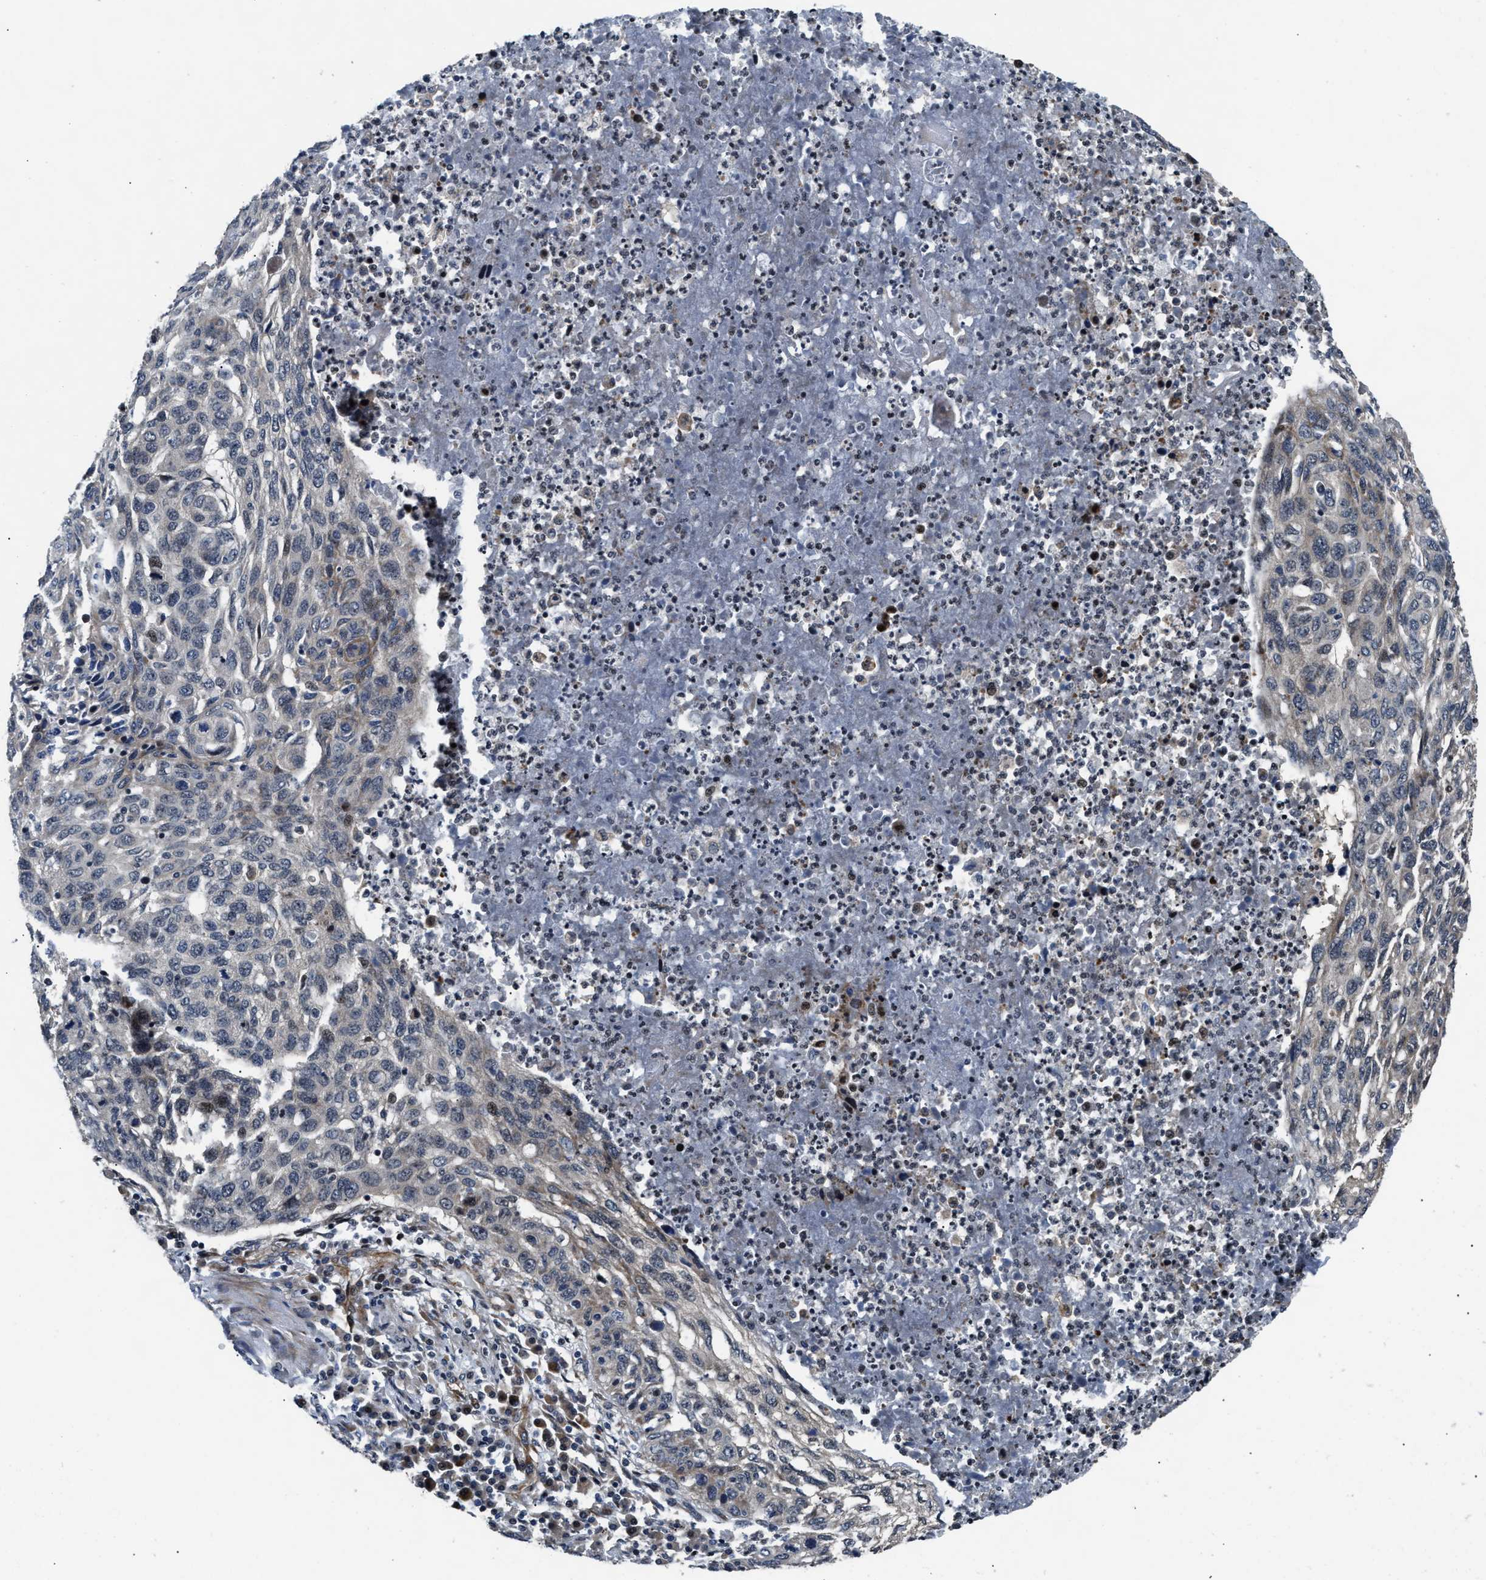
{"staining": {"intensity": "negative", "quantity": "none", "location": "none"}, "tissue": "lung cancer", "cell_type": "Tumor cells", "image_type": "cancer", "snomed": [{"axis": "morphology", "description": "Squamous cell carcinoma, NOS"}, {"axis": "topography", "description": "Lung"}], "caption": "DAB (3,3'-diaminobenzidine) immunohistochemical staining of lung cancer demonstrates no significant expression in tumor cells.", "gene": "ALDH3A2", "patient": {"sex": "female", "age": 63}}